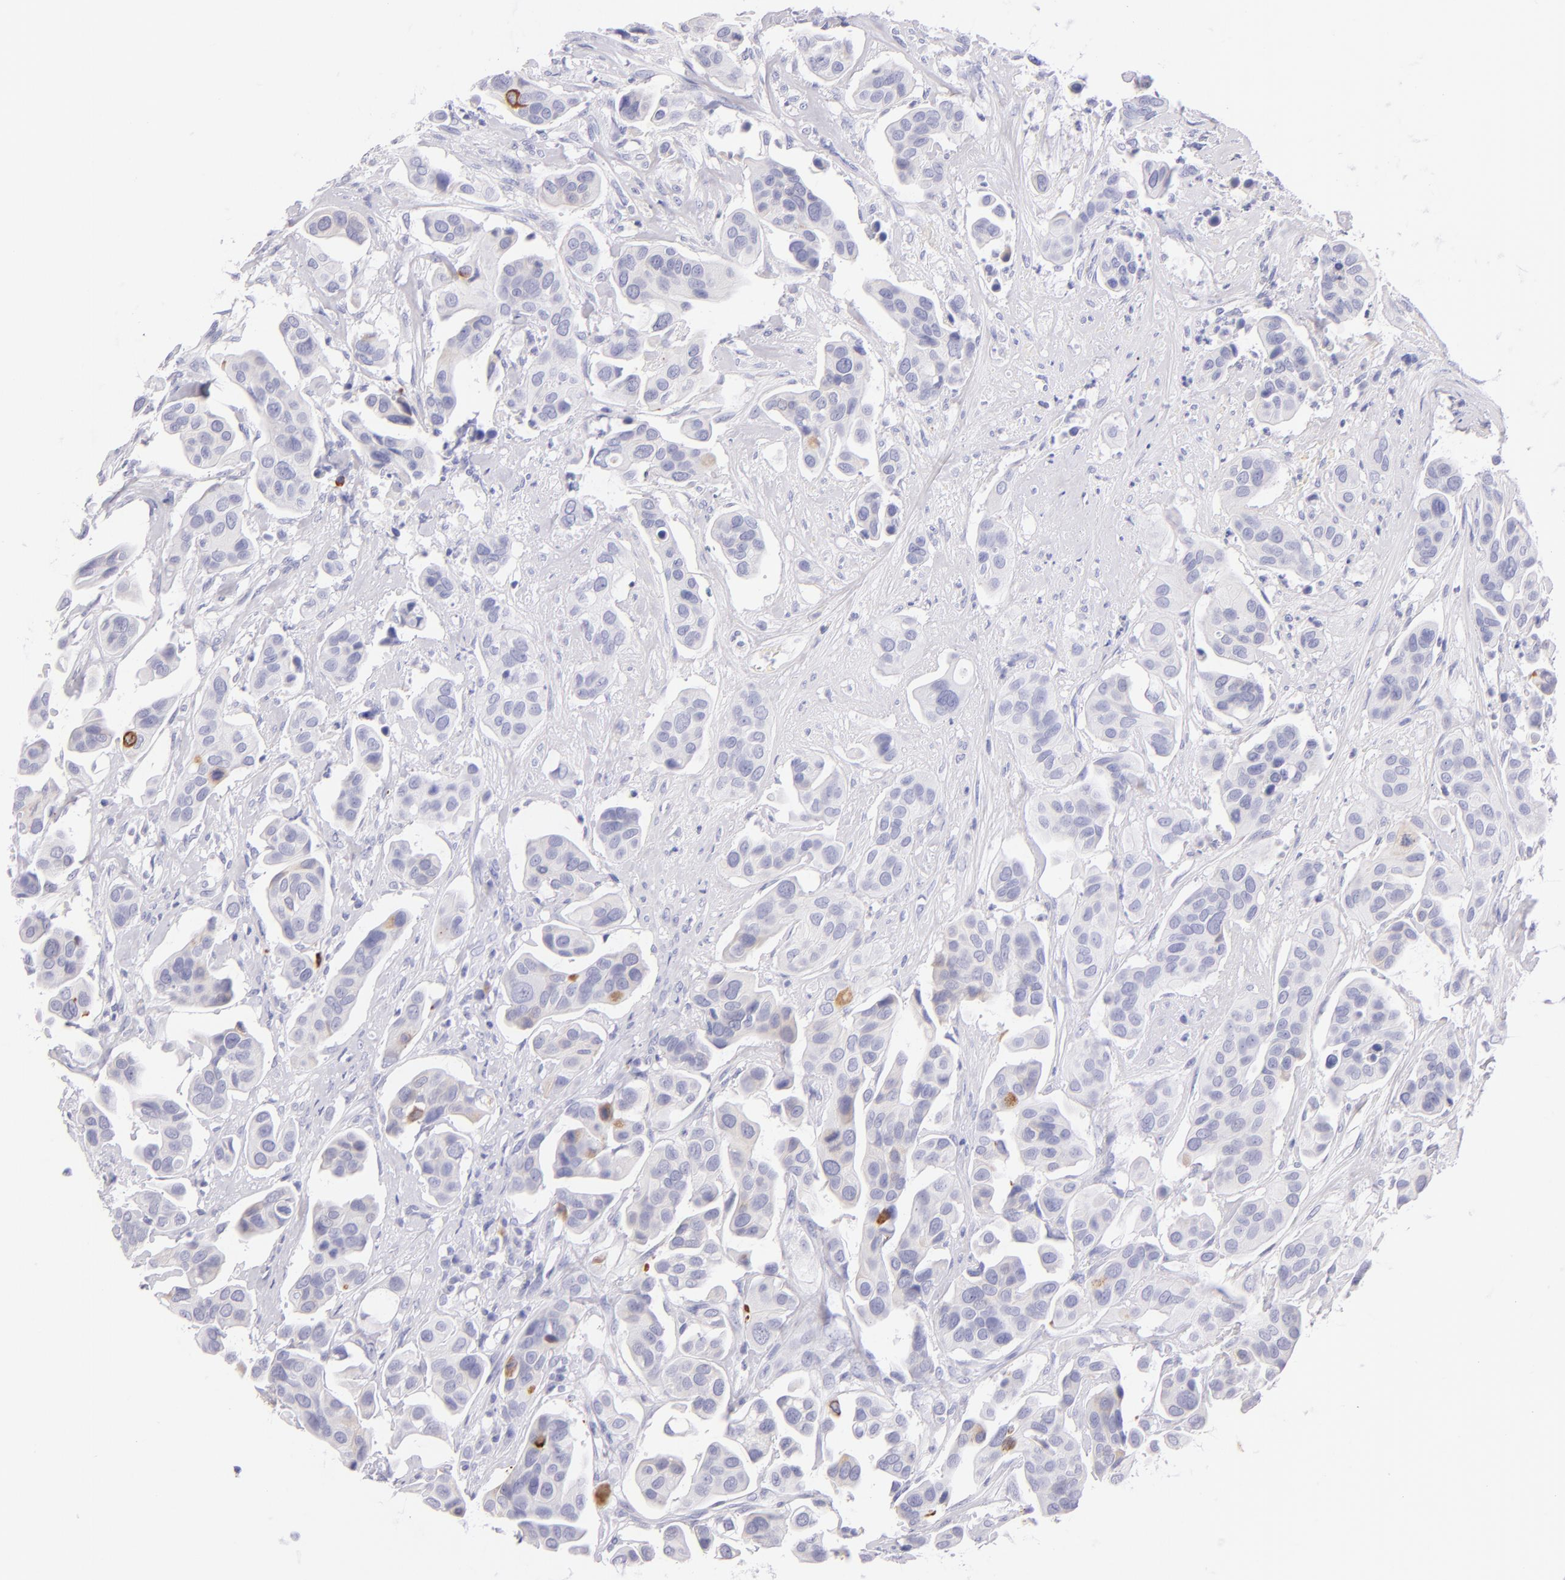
{"staining": {"intensity": "weak", "quantity": "<25%", "location": "cytoplasmic/membranous"}, "tissue": "urothelial cancer", "cell_type": "Tumor cells", "image_type": "cancer", "snomed": [{"axis": "morphology", "description": "Adenocarcinoma, NOS"}, {"axis": "topography", "description": "Urinary bladder"}], "caption": "High magnification brightfield microscopy of adenocarcinoma stained with DAB (3,3'-diaminobenzidine) (brown) and counterstained with hematoxylin (blue): tumor cells show no significant positivity.", "gene": "SDC1", "patient": {"sex": "male", "age": 61}}